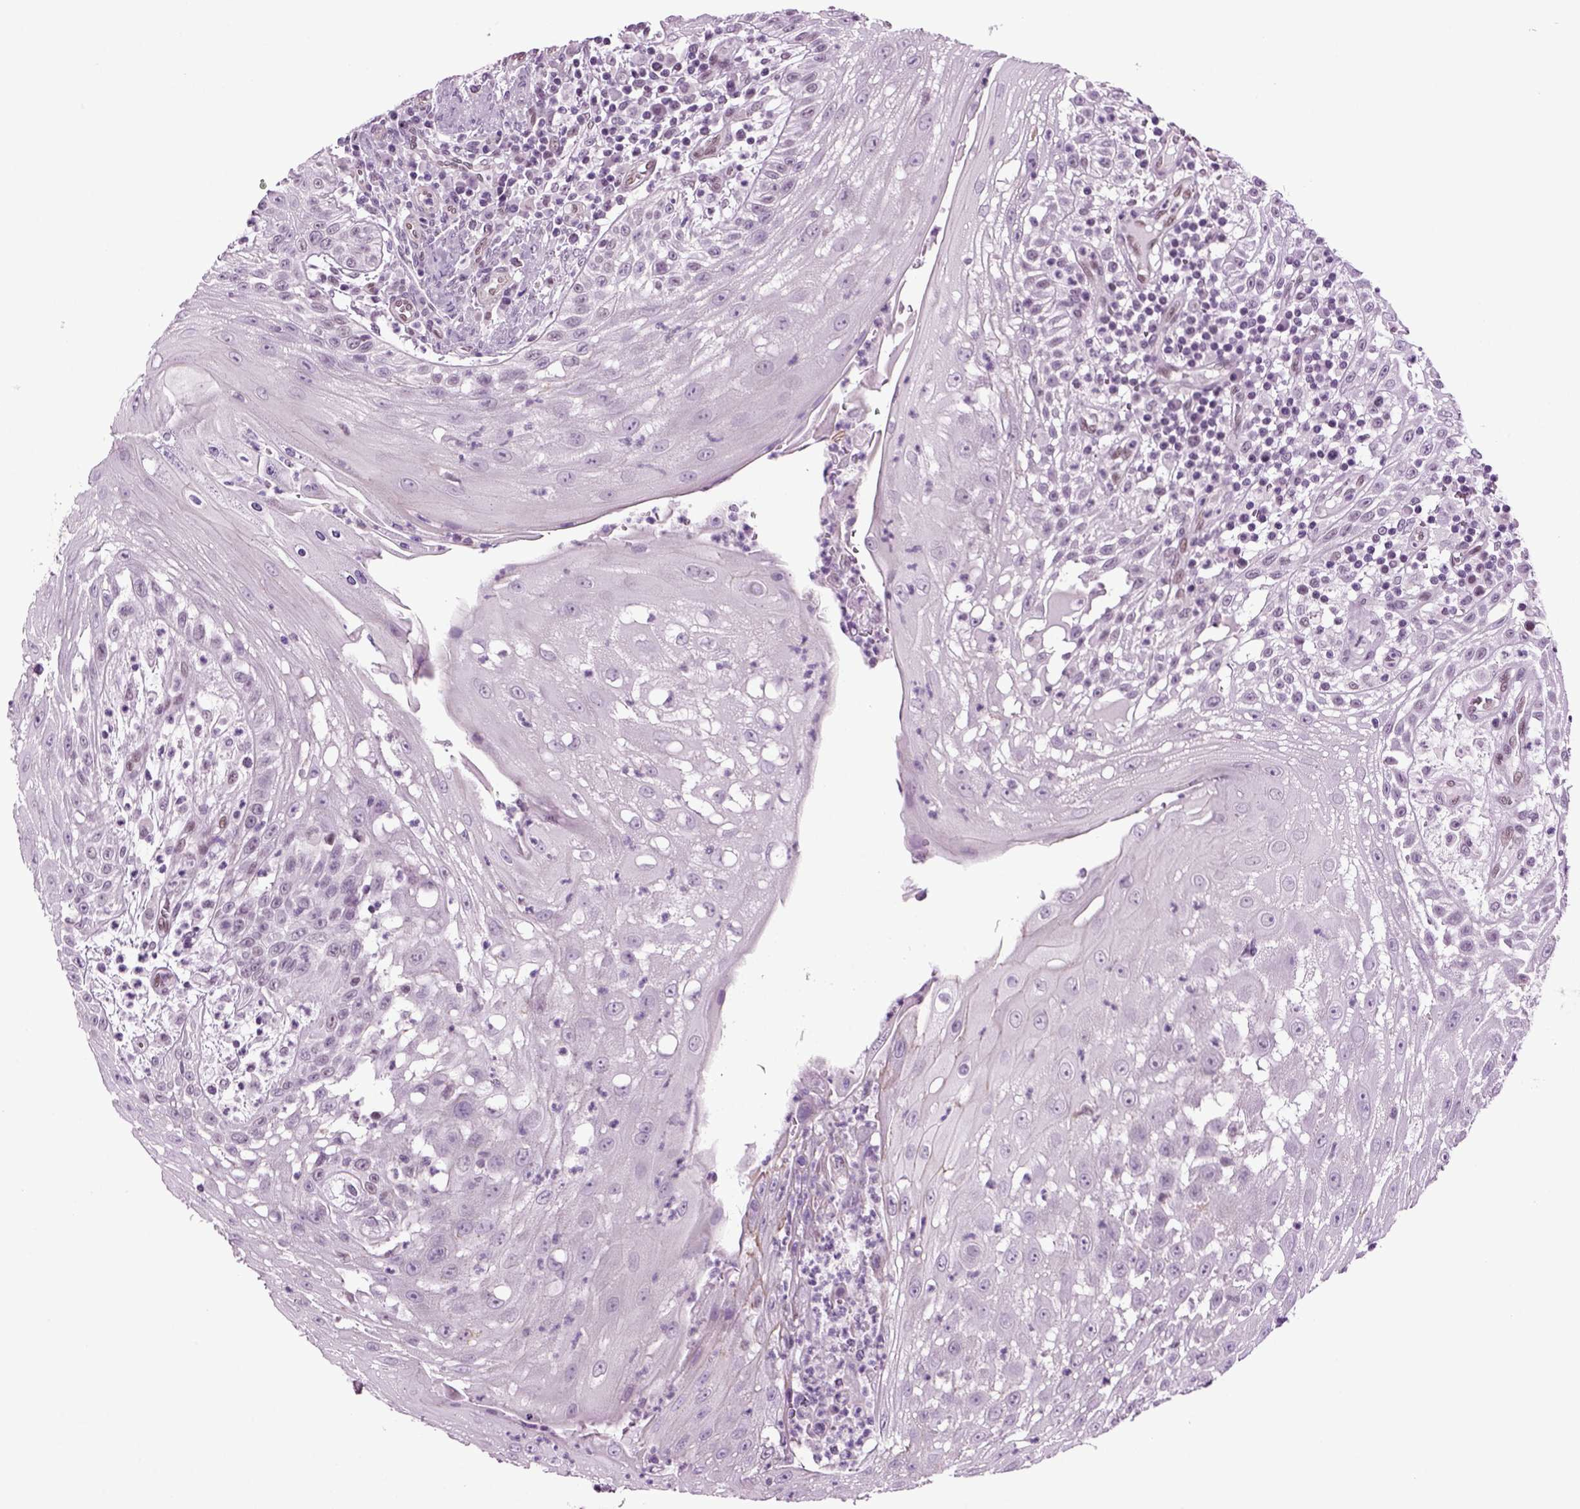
{"staining": {"intensity": "negative", "quantity": "none", "location": "none"}, "tissue": "head and neck cancer", "cell_type": "Tumor cells", "image_type": "cancer", "snomed": [{"axis": "morphology", "description": "Squamous cell carcinoma, NOS"}, {"axis": "topography", "description": "Oral tissue"}, {"axis": "topography", "description": "Head-Neck"}], "caption": "High magnification brightfield microscopy of head and neck cancer (squamous cell carcinoma) stained with DAB (3,3'-diaminobenzidine) (brown) and counterstained with hematoxylin (blue): tumor cells show no significant expression.", "gene": "RFX3", "patient": {"sex": "male", "age": 58}}